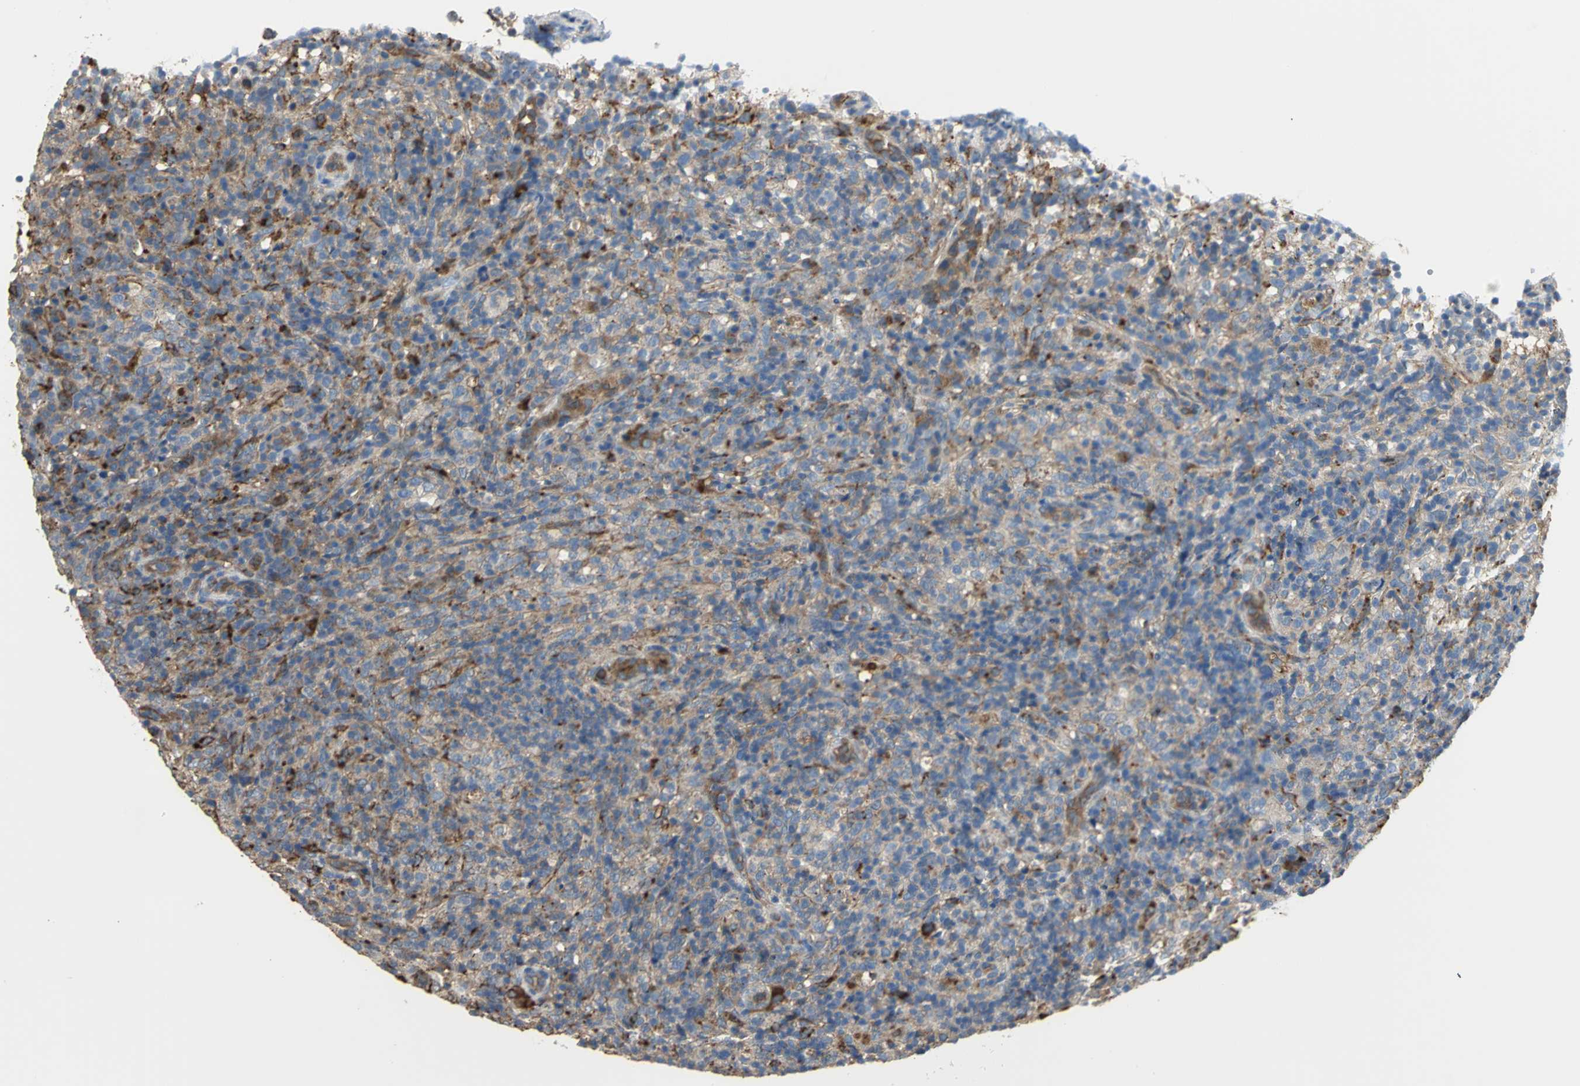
{"staining": {"intensity": "weak", "quantity": "25%-75%", "location": "cytoplasmic/membranous"}, "tissue": "lymphoma", "cell_type": "Tumor cells", "image_type": "cancer", "snomed": [{"axis": "morphology", "description": "Malignant lymphoma, non-Hodgkin's type, High grade"}, {"axis": "topography", "description": "Lymph node"}], "caption": "Human malignant lymphoma, non-Hodgkin's type (high-grade) stained for a protein (brown) exhibits weak cytoplasmic/membranous positive staining in about 25%-75% of tumor cells.", "gene": "DIAPH2", "patient": {"sex": "female", "age": 76}}